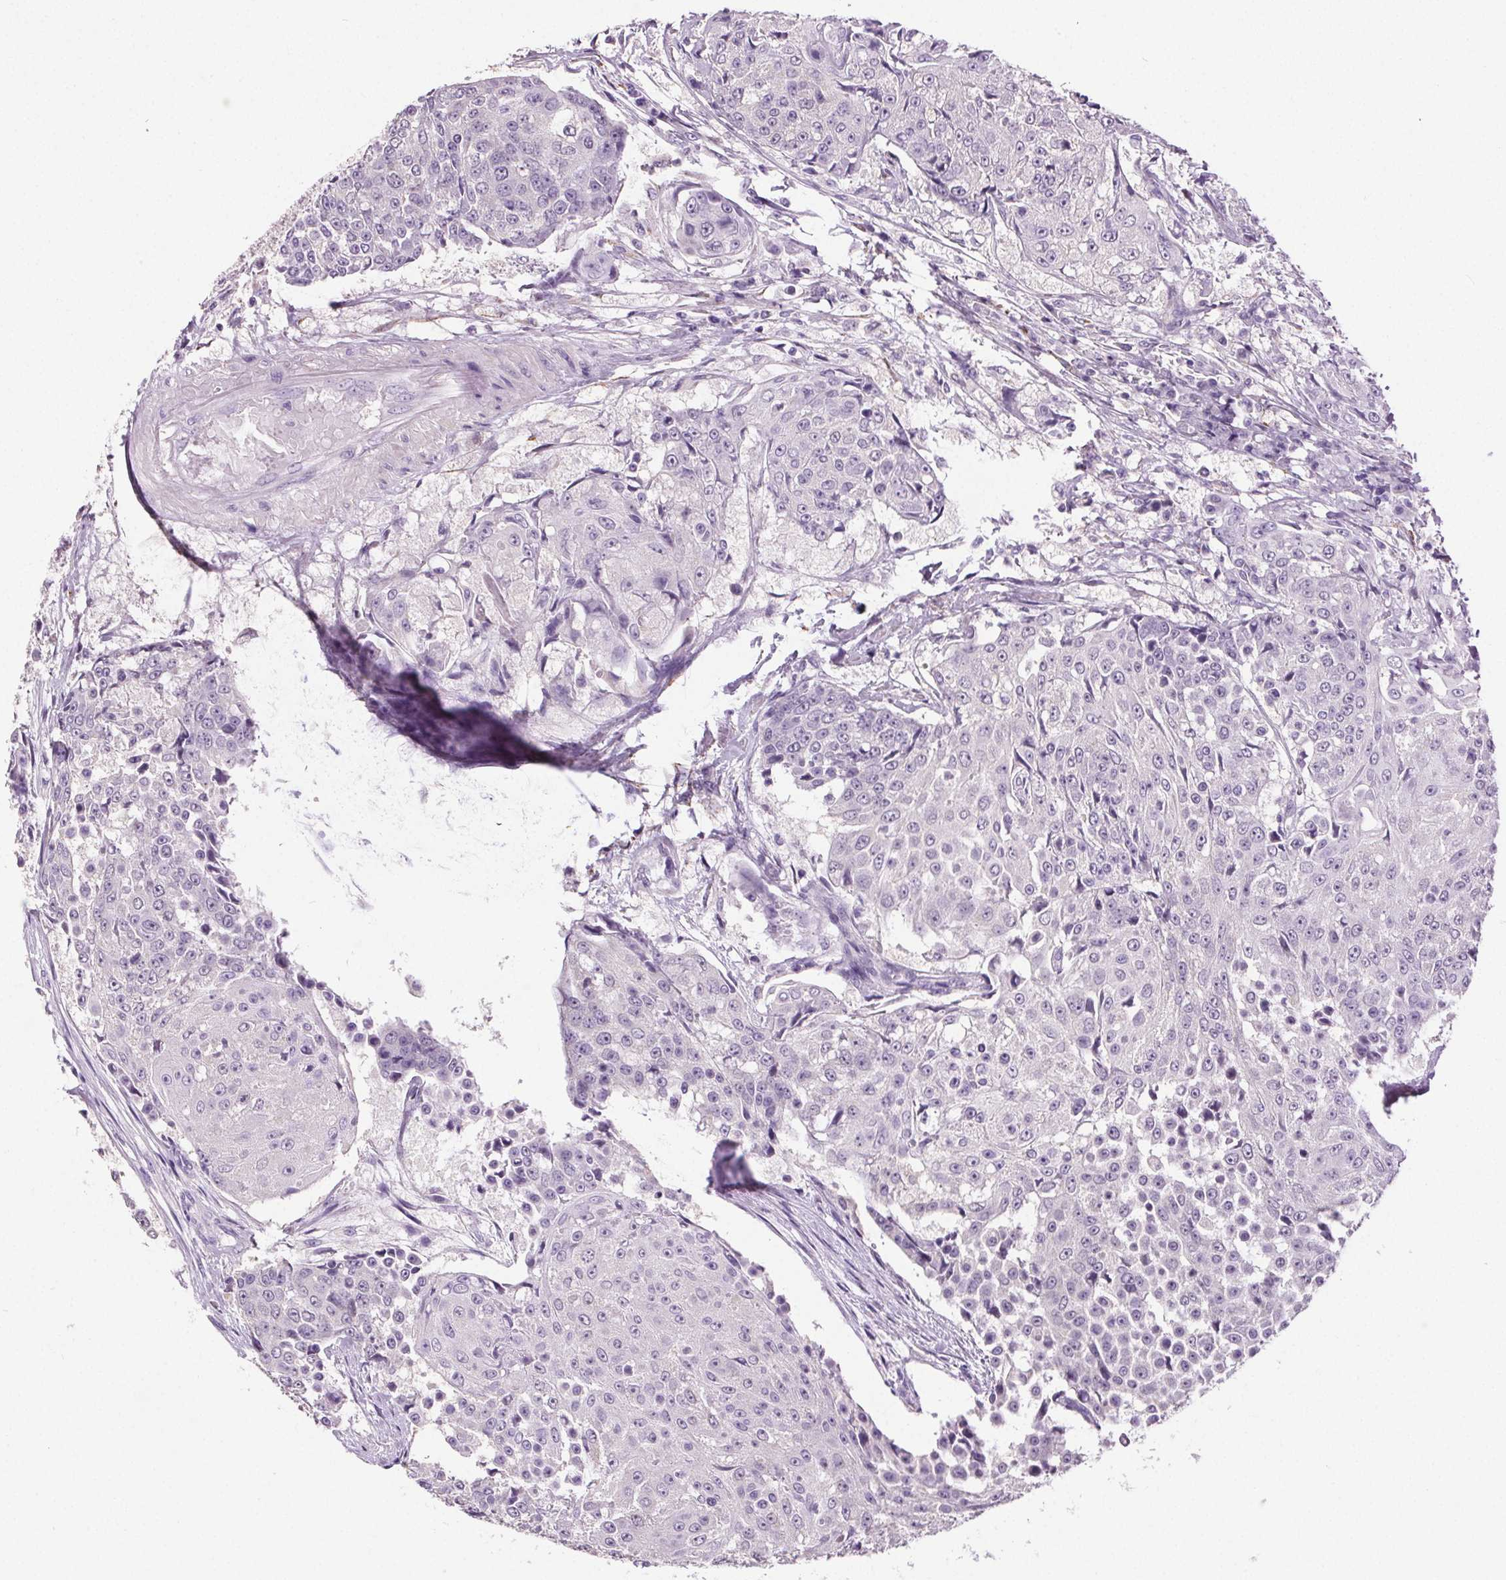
{"staining": {"intensity": "negative", "quantity": "none", "location": "none"}, "tissue": "urothelial cancer", "cell_type": "Tumor cells", "image_type": "cancer", "snomed": [{"axis": "morphology", "description": "Urothelial carcinoma, High grade"}, {"axis": "topography", "description": "Urinary bladder"}], "caption": "High magnification brightfield microscopy of urothelial carcinoma (high-grade) stained with DAB (brown) and counterstained with hematoxylin (blue): tumor cells show no significant staining.", "gene": "GPIHBP1", "patient": {"sex": "female", "age": 63}}